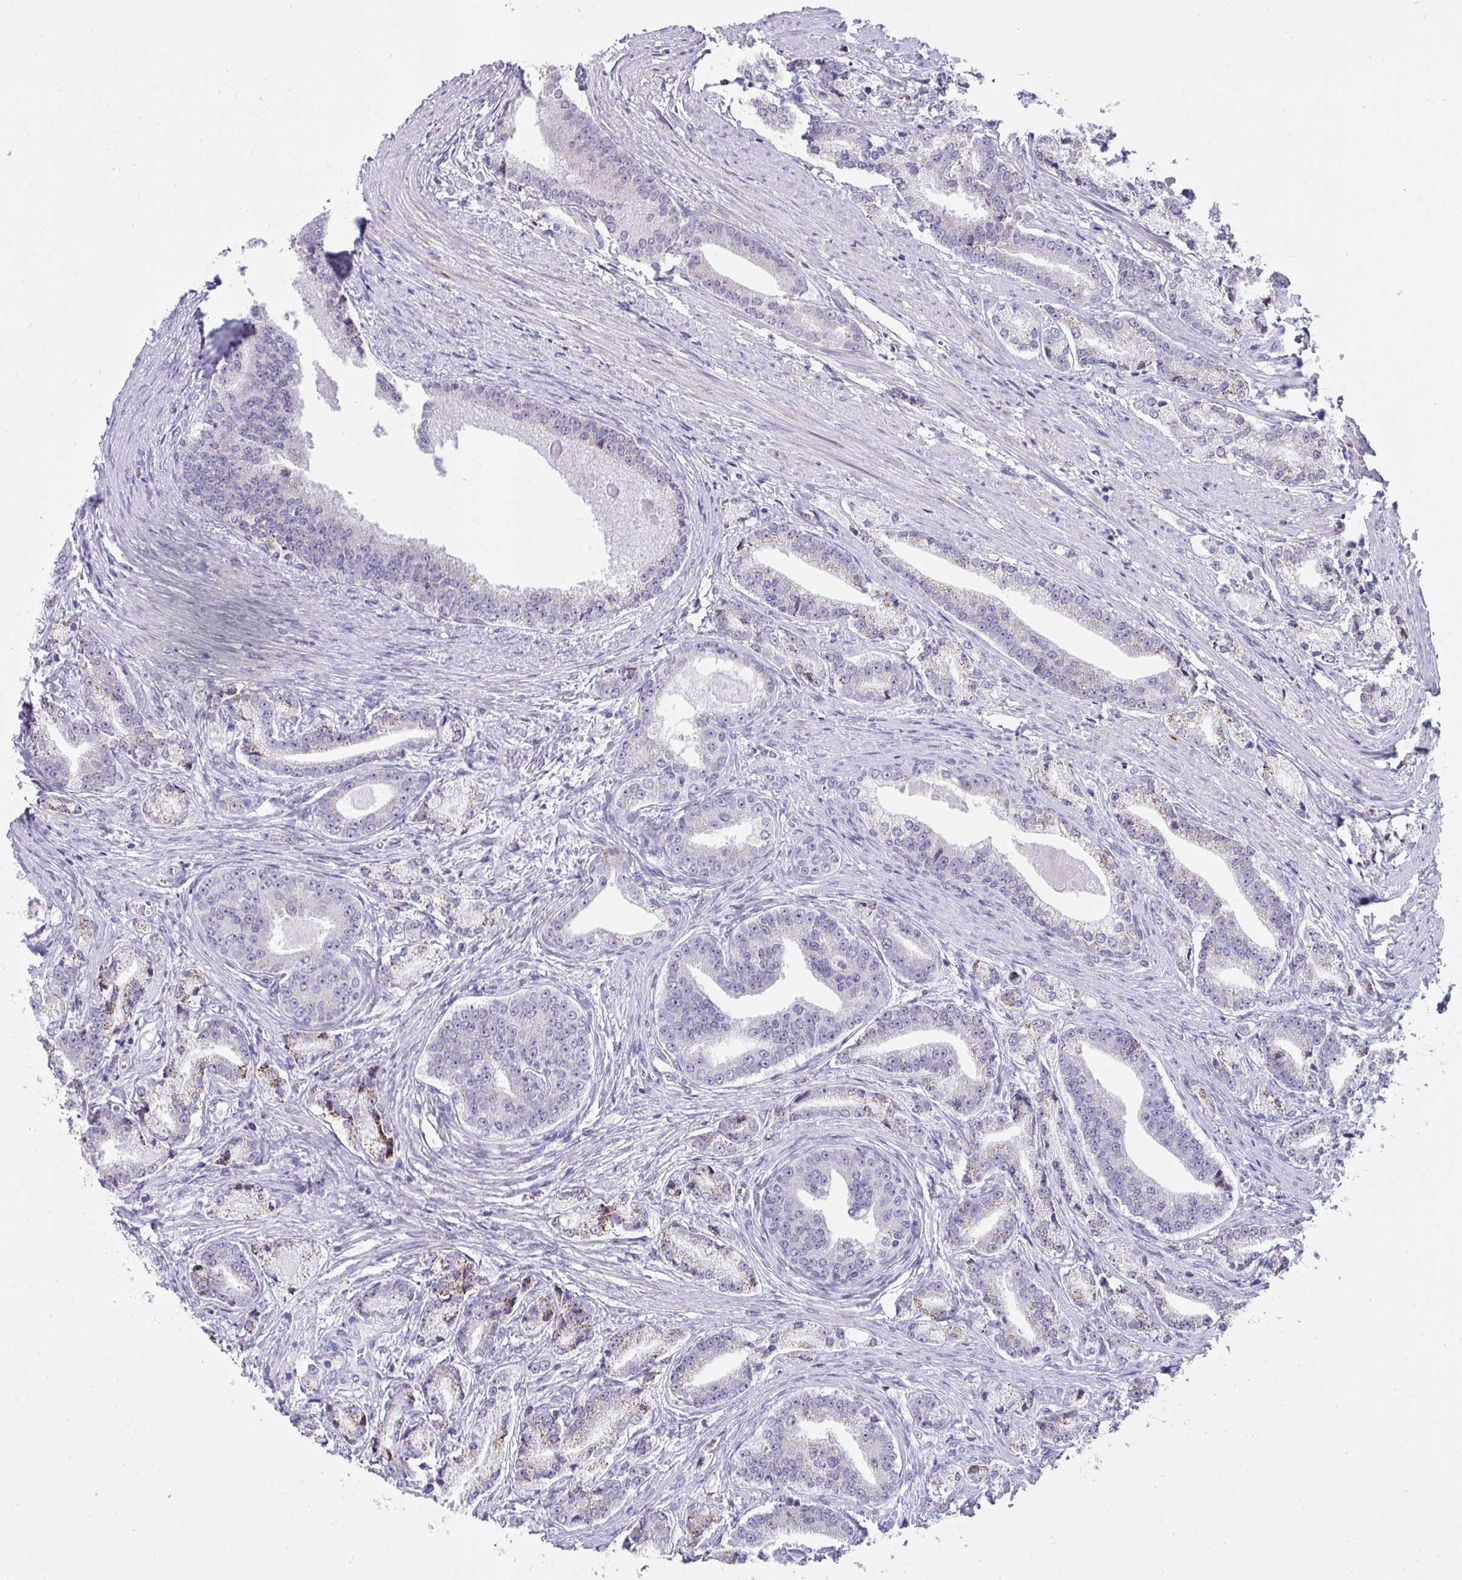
{"staining": {"intensity": "moderate", "quantity": "<25%", "location": "cytoplasmic/membranous"}, "tissue": "prostate cancer", "cell_type": "Tumor cells", "image_type": "cancer", "snomed": [{"axis": "morphology", "description": "Adenocarcinoma, High grade"}, {"axis": "topography", "description": "Prostate and seminal vesicle, NOS"}], "caption": "Immunohistochemical staining of prostate adenocarcinoma (high-grade) displays low levels of moderate cytoplasmic/membranous expression in approximately <25% of tumor cells.", "gene": "PLA2G12B", "patient": {"sex": "male", "age": 61}}